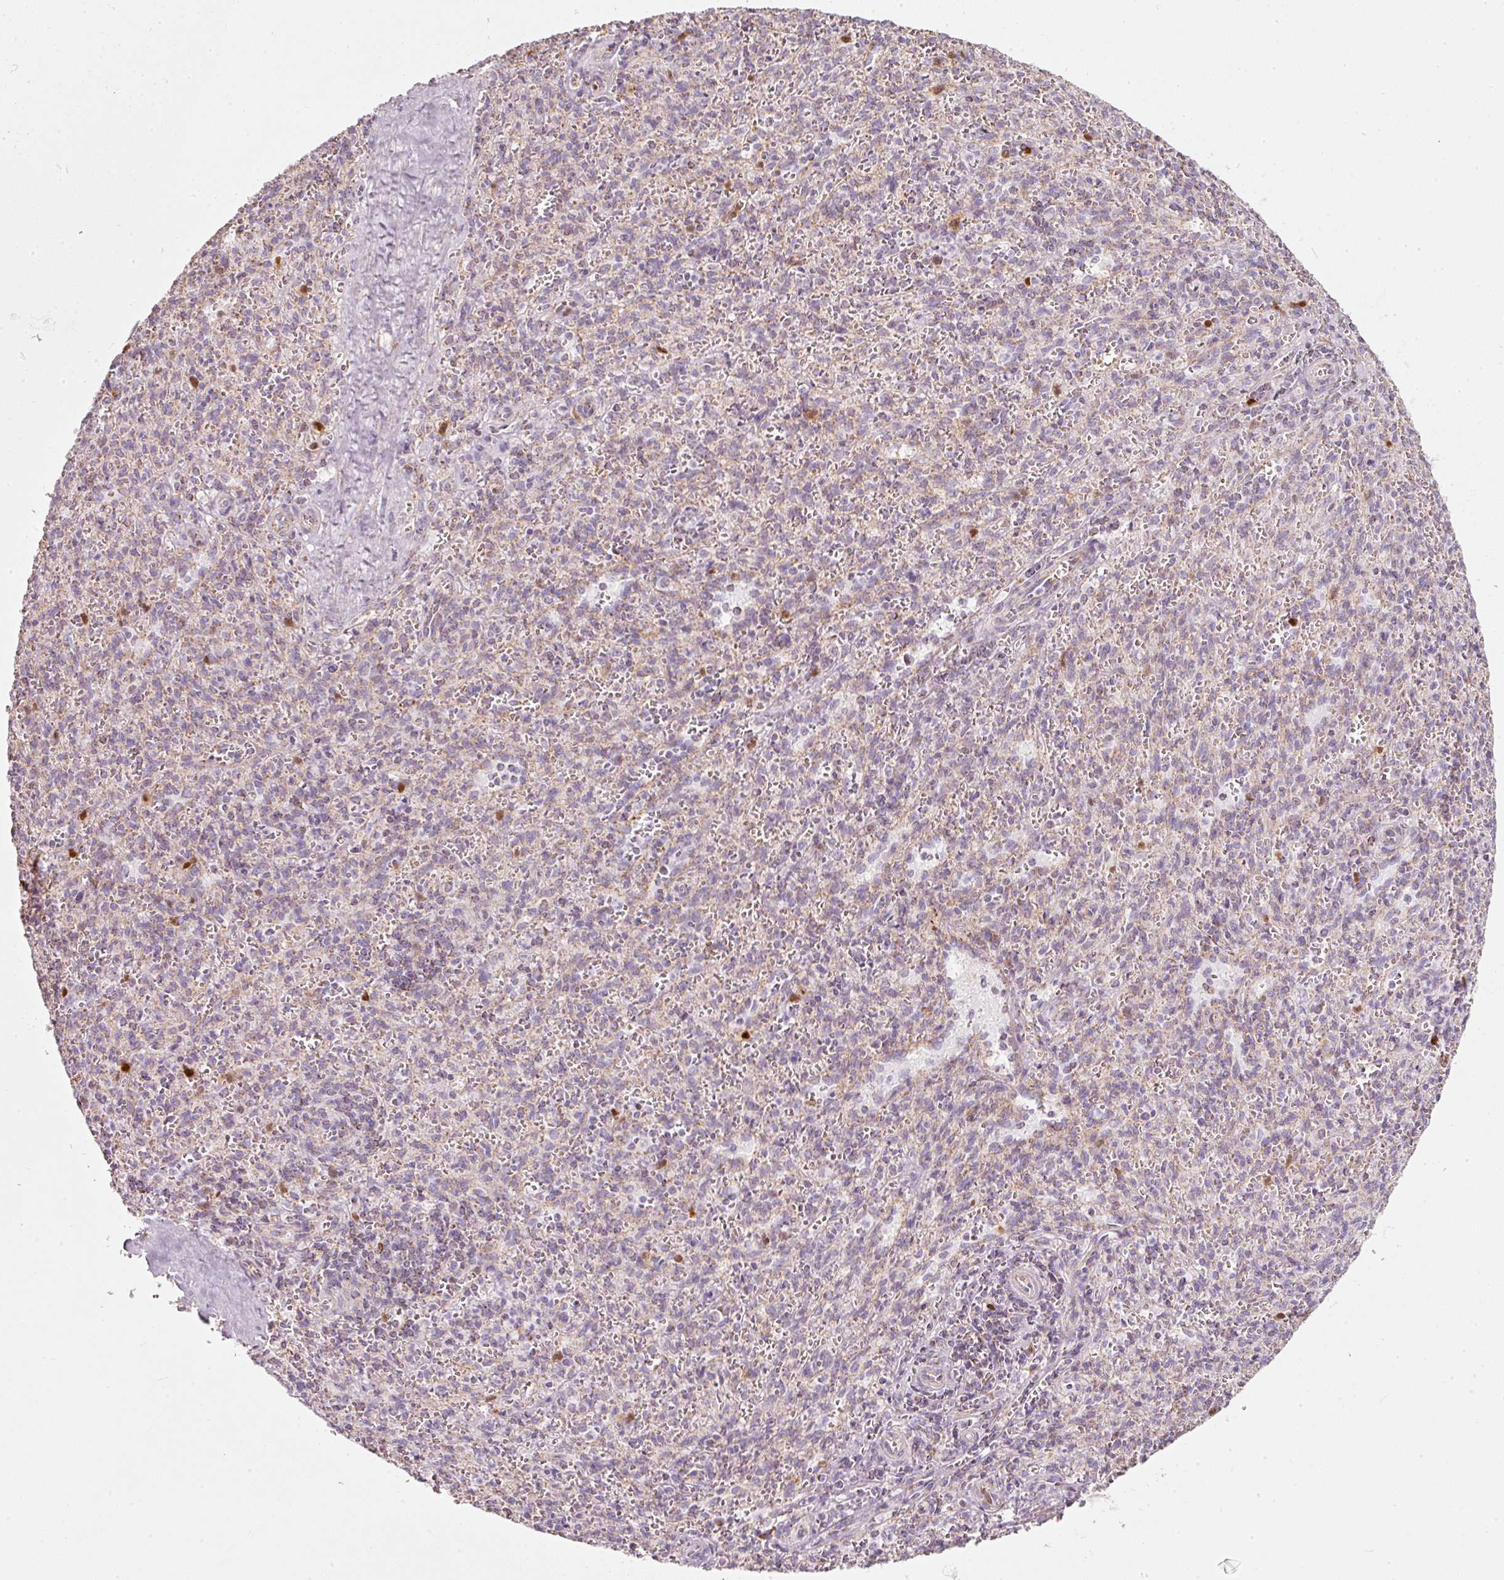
{"staining": {"intensity": "moderate", "quantity": "<25%", "location": "nuclear"}, "tissue": "spleen", "cell_type": "Cells in red pulp", "image_type": "normal", "snomed": [{"axis": "morphology", "description": "Normal tissue, NOS"}, {"axis": "topography", "description": "Spleen"}], "caption": "Spleen stained for a protein (brown) shows moderate nuclear positive expression in about <25% of cells in red pulp.", "gene": "DUT", "patient": {"sex": "female", "age": 26}}